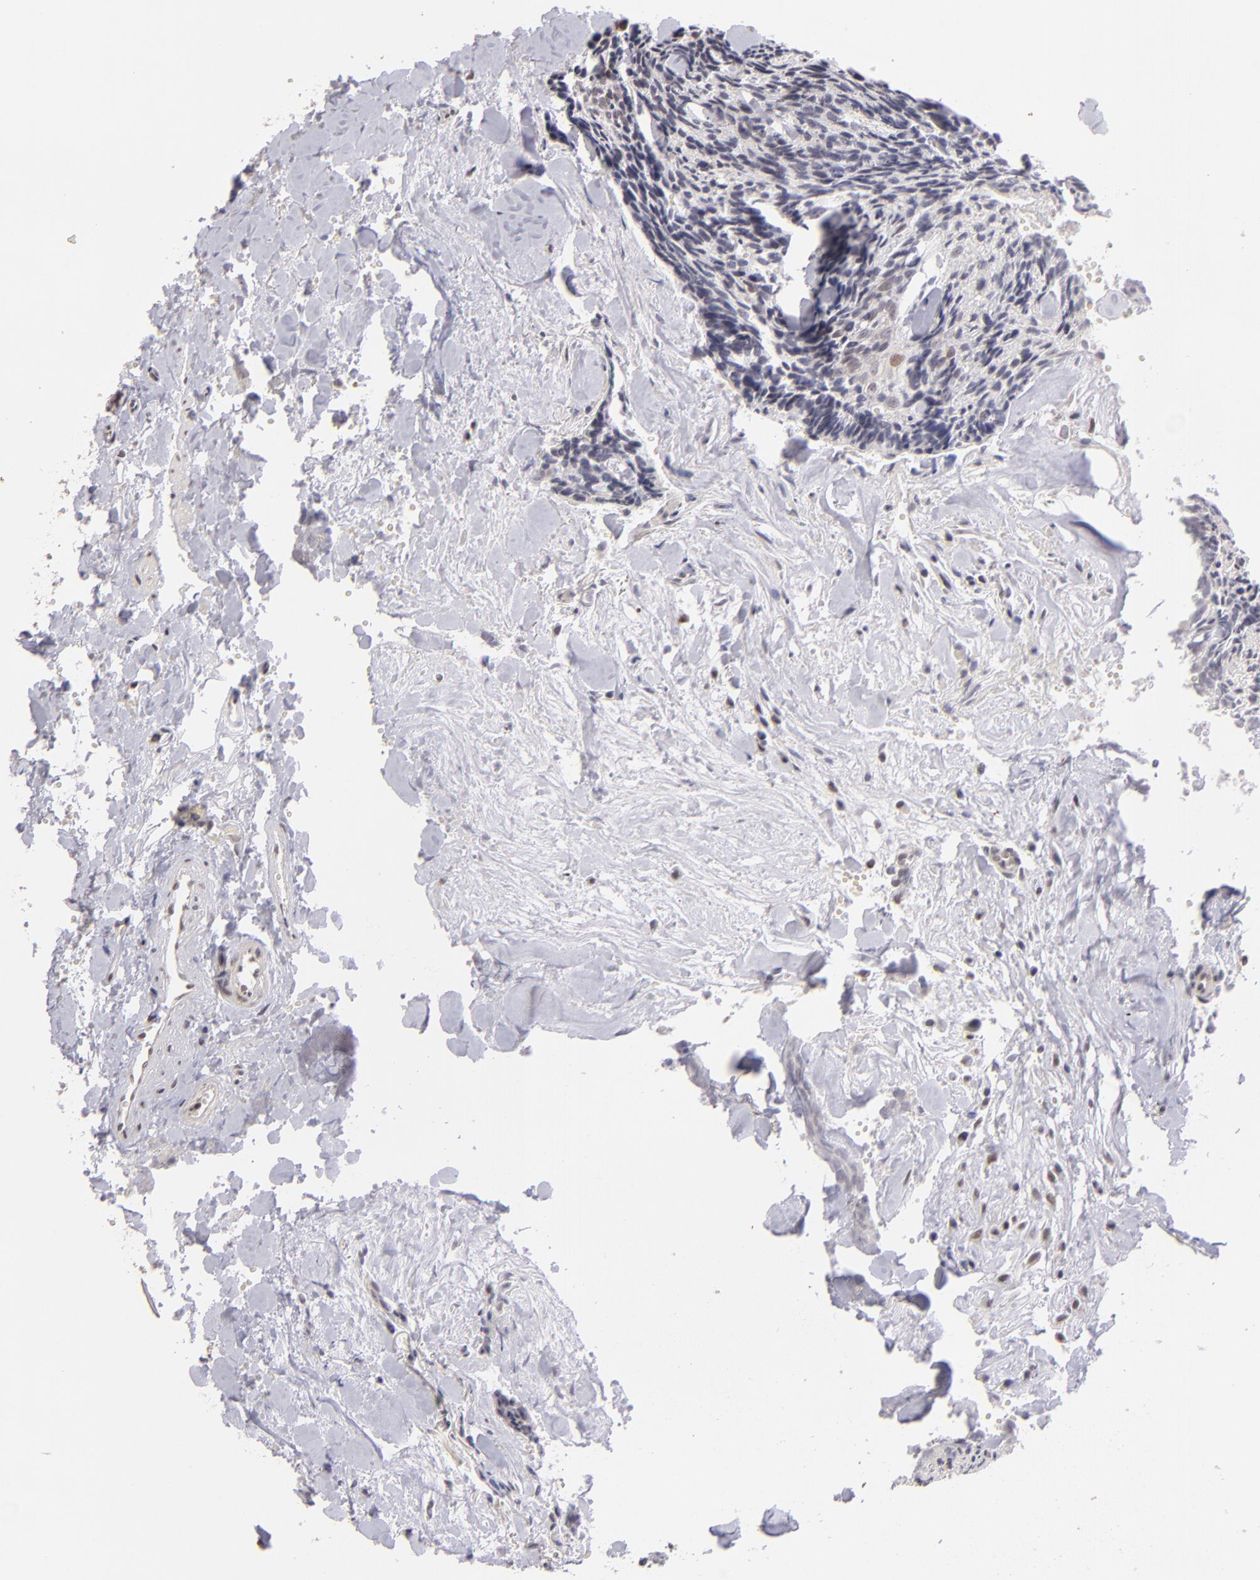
{"staining": {"intensity": "weak", "quantity": "<25%", "location": "nuclear"}, "tissue": "head and neck cancer", "cell_type": "Tumor cells", "image_type": "cancer", "snomed": [{"axis": "morphology", "description": "Squamous cell carcinoma, NOS"}, {"axis": "topography", "description": "Salivary gland"}, {"axis": "topography", "description": "Head-Neck"}], "caption": "Squamous cell carcinoma (head and neck) stained for a protein using immunohistochemistry (IHC) displays no expression tumor cells.", "gene": "RARB", "patient": {"sex": "male", "age": 70}}